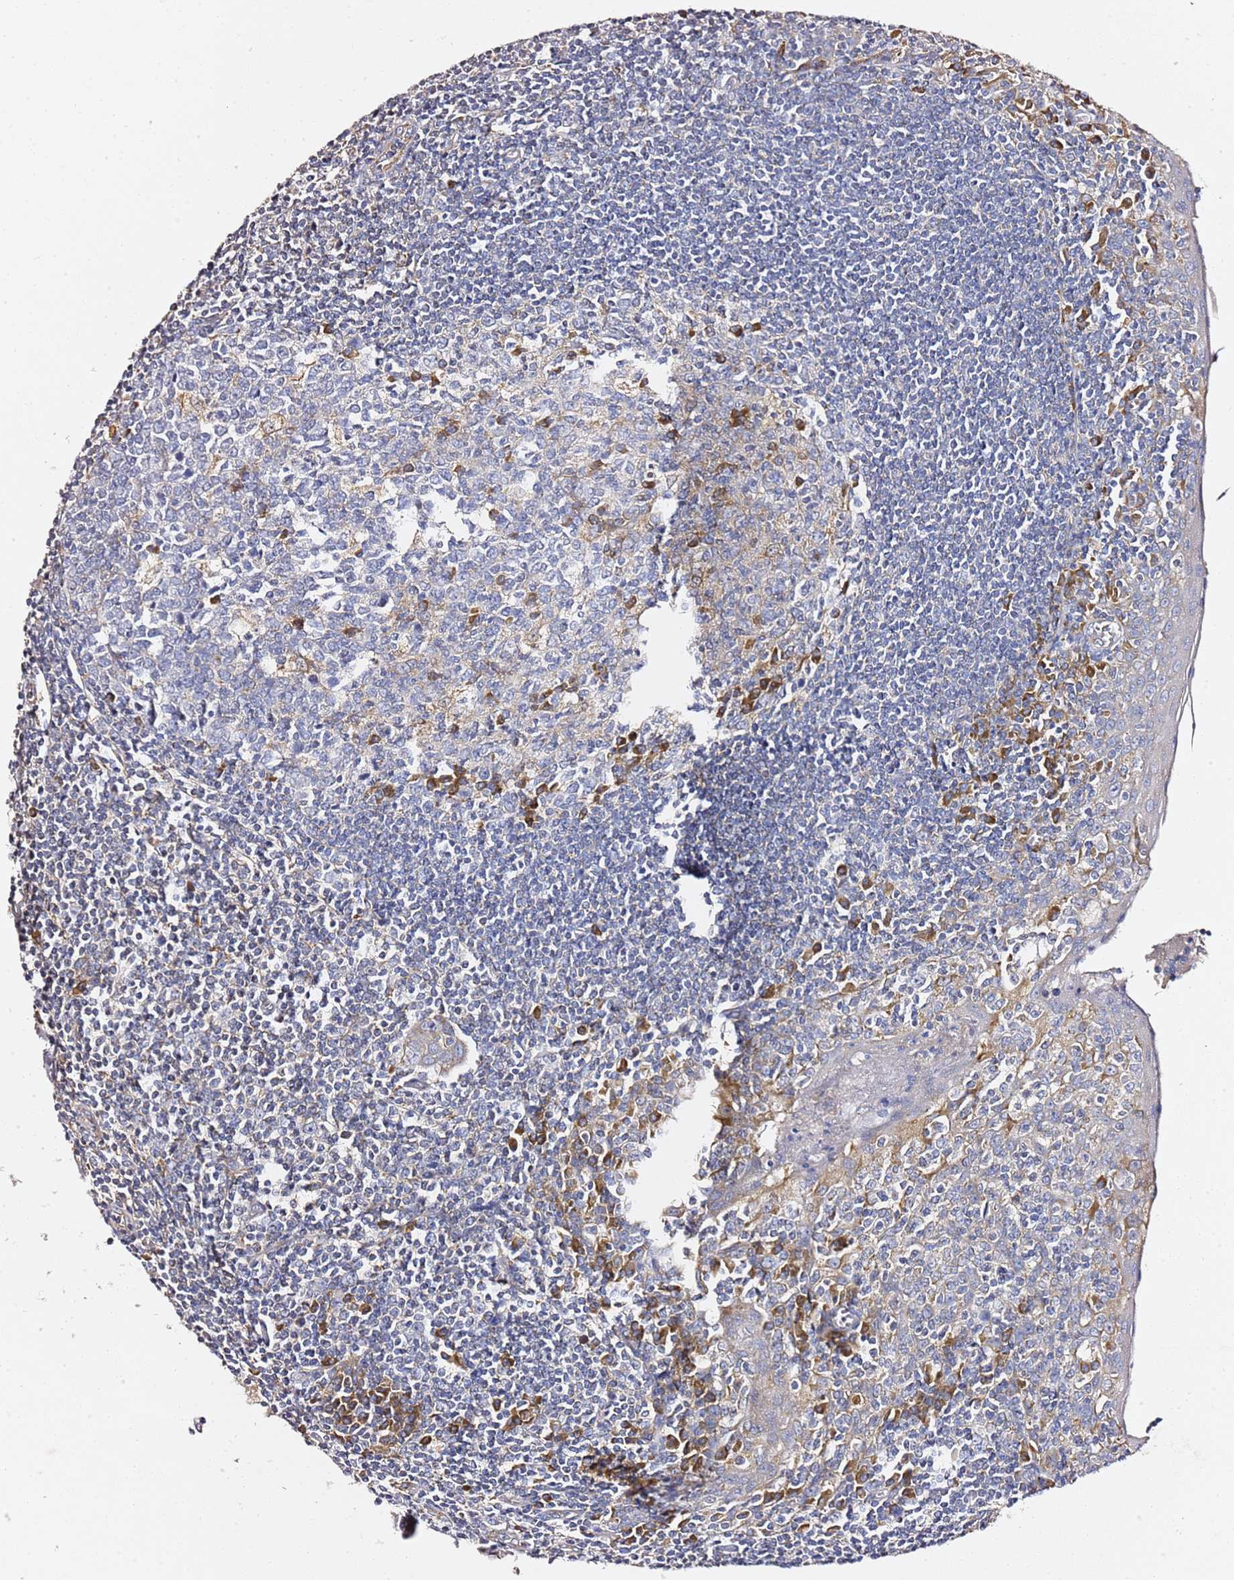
{"staining": {"intensity": "moderate", "quantity": "<25%", "location": "cytoplasmic/membranous"}, "tissue": "tonsil", "cell_type": "Germinal center cells", "image_type": "normal", "snomed": [{"axis": "morphology", "description": "Normal tissue, NOS"}, {"axis": "topography", "description": "Tonsil"}], "caption": "Immunohistochemistry (IHC) of benign tonsil demonstrates low levels of moderate cytoplasmic/membranous positivity in about <25% of germinal center cells.", "gene": "C19orf12", "patient": {"sex": "male", "age": 27}}